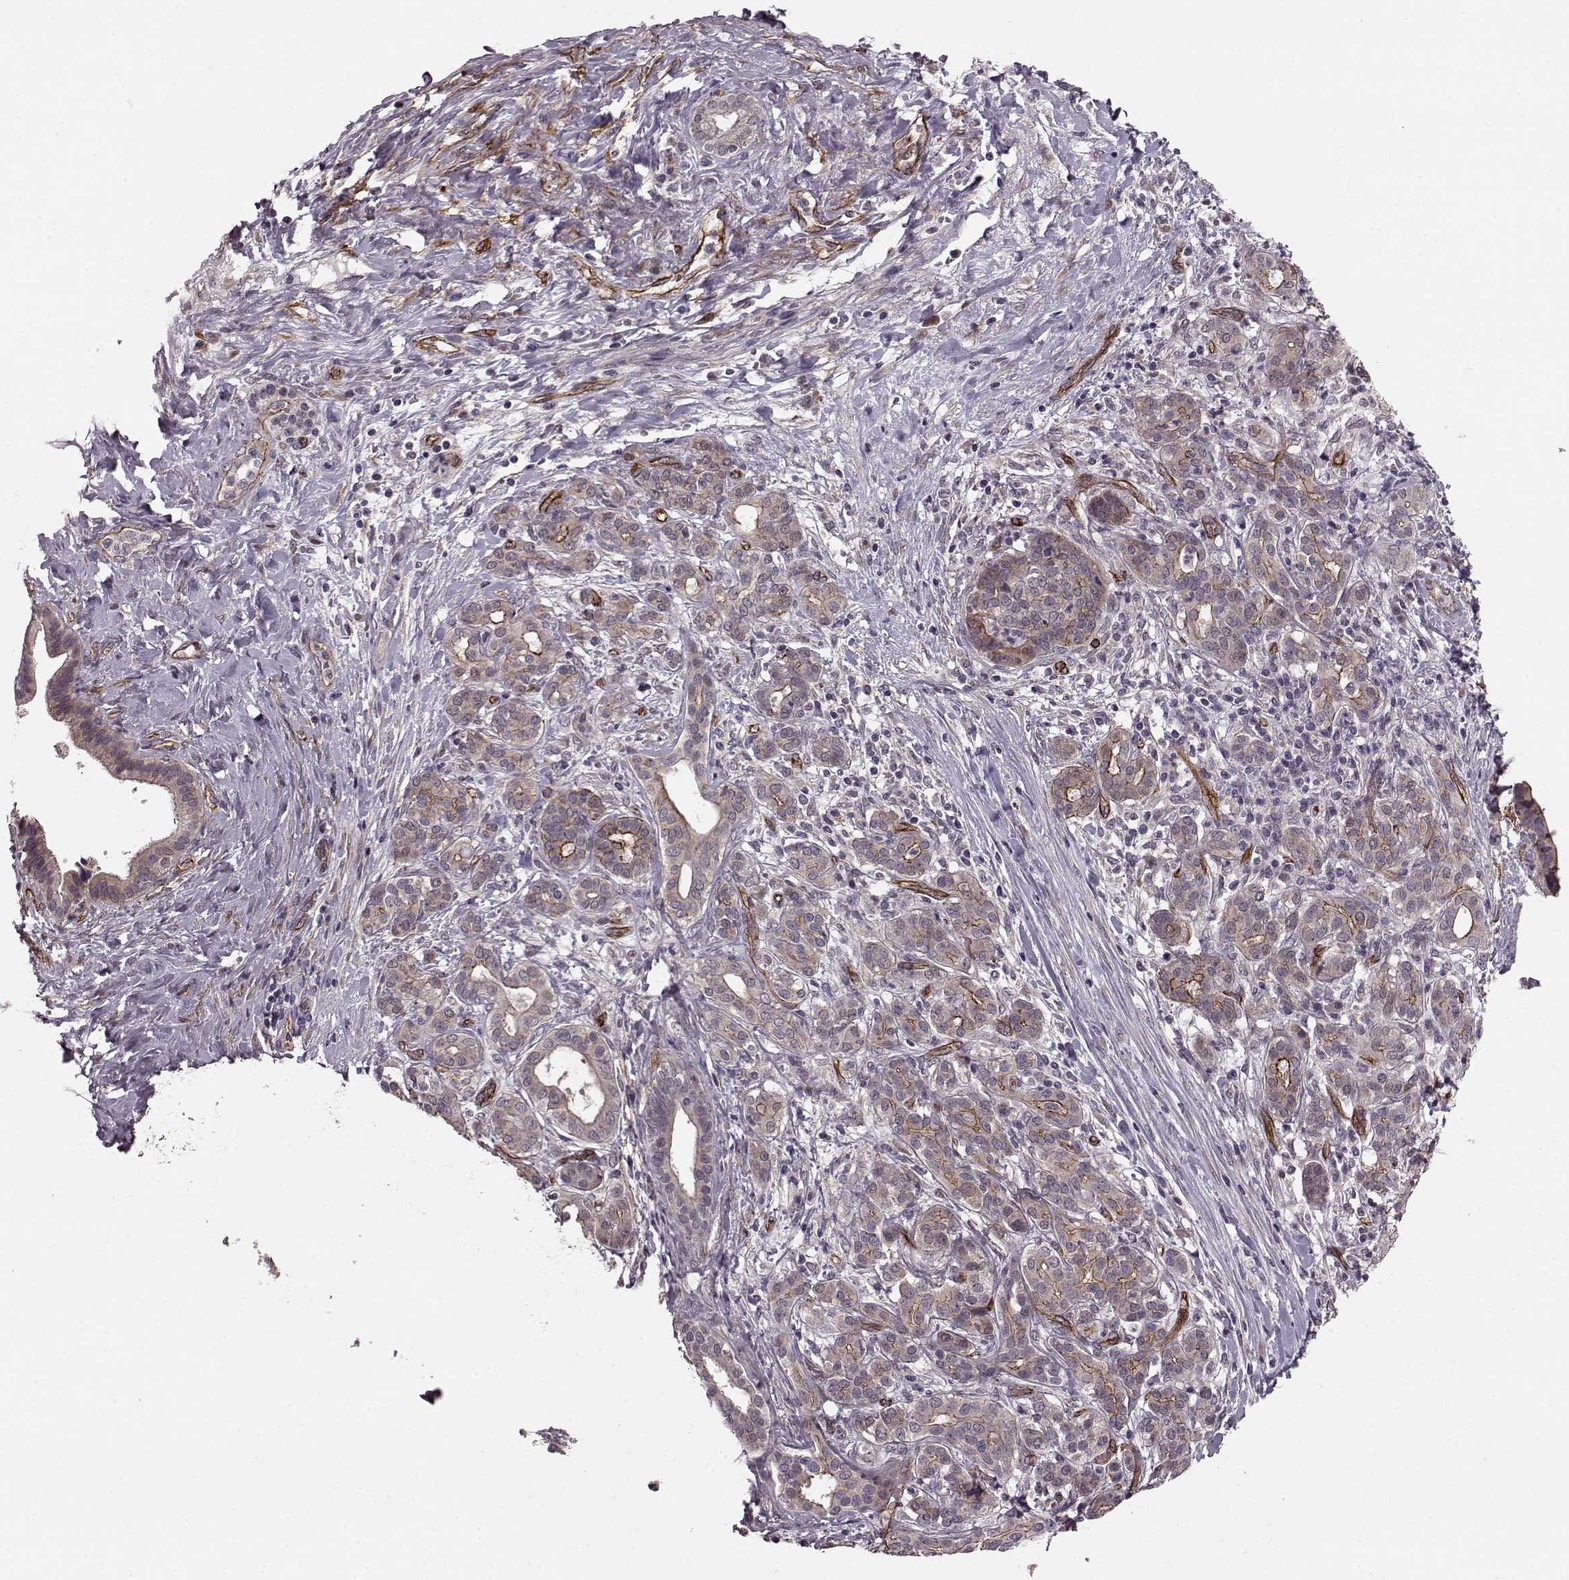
{"staining": {"intensity": "strong", "quantity": "<25%", "location": "cytoplasmic/membranous"}, "tissue": "pancreatic cancer", "cell_type": "Tumor cells", "image_type": "cancer", "snomed": [{"axis": "morphology", "description": "Adenocarcinoma, NOS"}, {"axis": "topography", "description": "Pancreas"}], "caption": "Brown immunohistochemical staining in pancreatic cancer (adenocarcinoma) displays strong cytoplasmic/membranous expression in approximately <25% of tumor cells. The staining was performed using DAB to visualize the protein expression in brown, while the nuclei were stained in blue with hematoxylin (Magnification: 20x).", "gene": "SYNPO", "patient": {"sex": "male", "age": 44}}